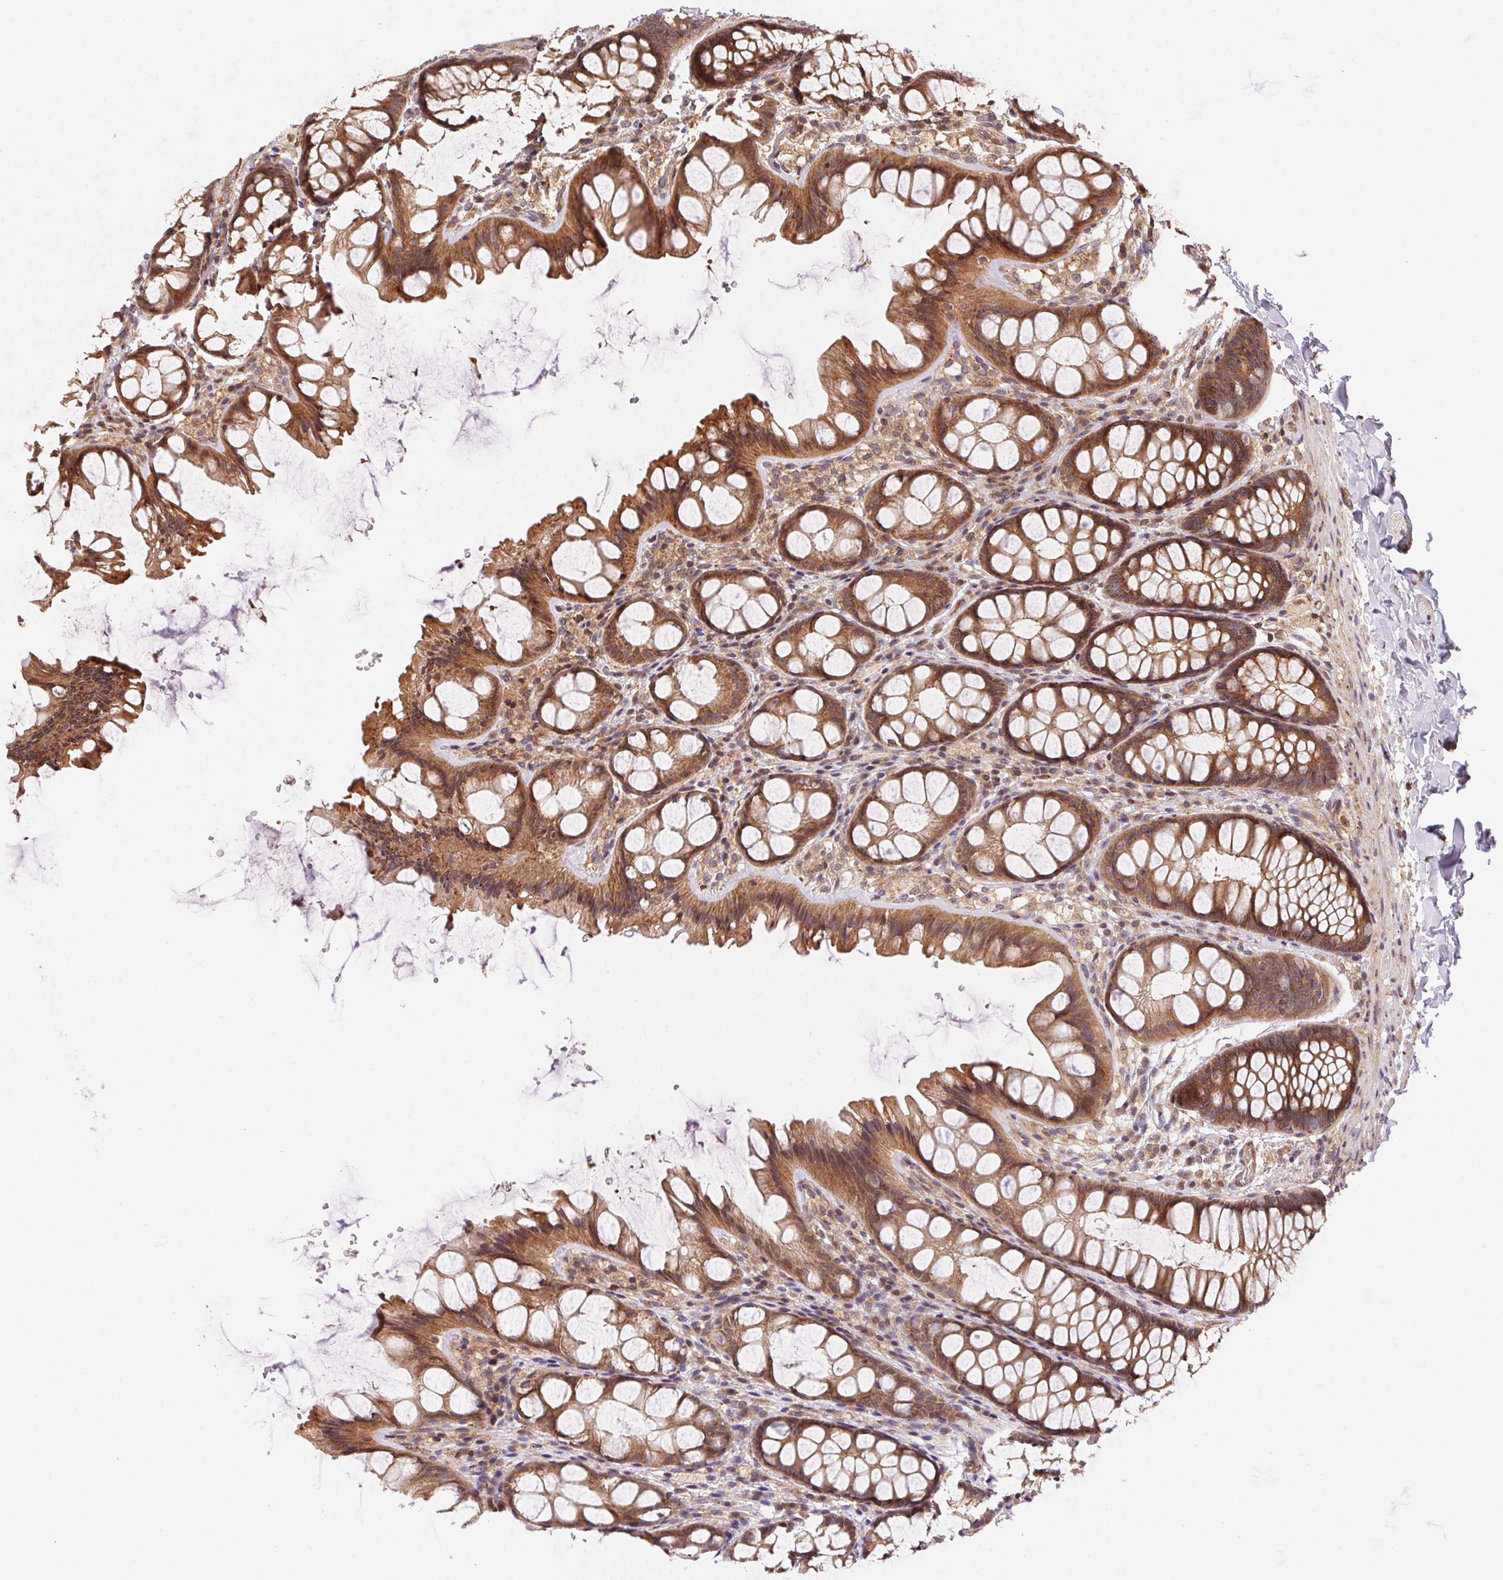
{"staining": {"intensity": "moderate", "quantity": "<25%", "location": "cytoplasmic/membranous"}, "tissue": "colon", "cell_type": "Endothelial cells", "image_type": "normal", "snomed": [{"axis": "morphology", "description": "Normal tissue, NOS"}, {"axis": "topography", "description": "Colon"}], "caption": "Moderate cytoplasmic/membranous staining is identified in approximately <25% of endothelial cells in benign colon.", "gene": "MEX3D", "patient": {"sex": "male", "age": 47}}